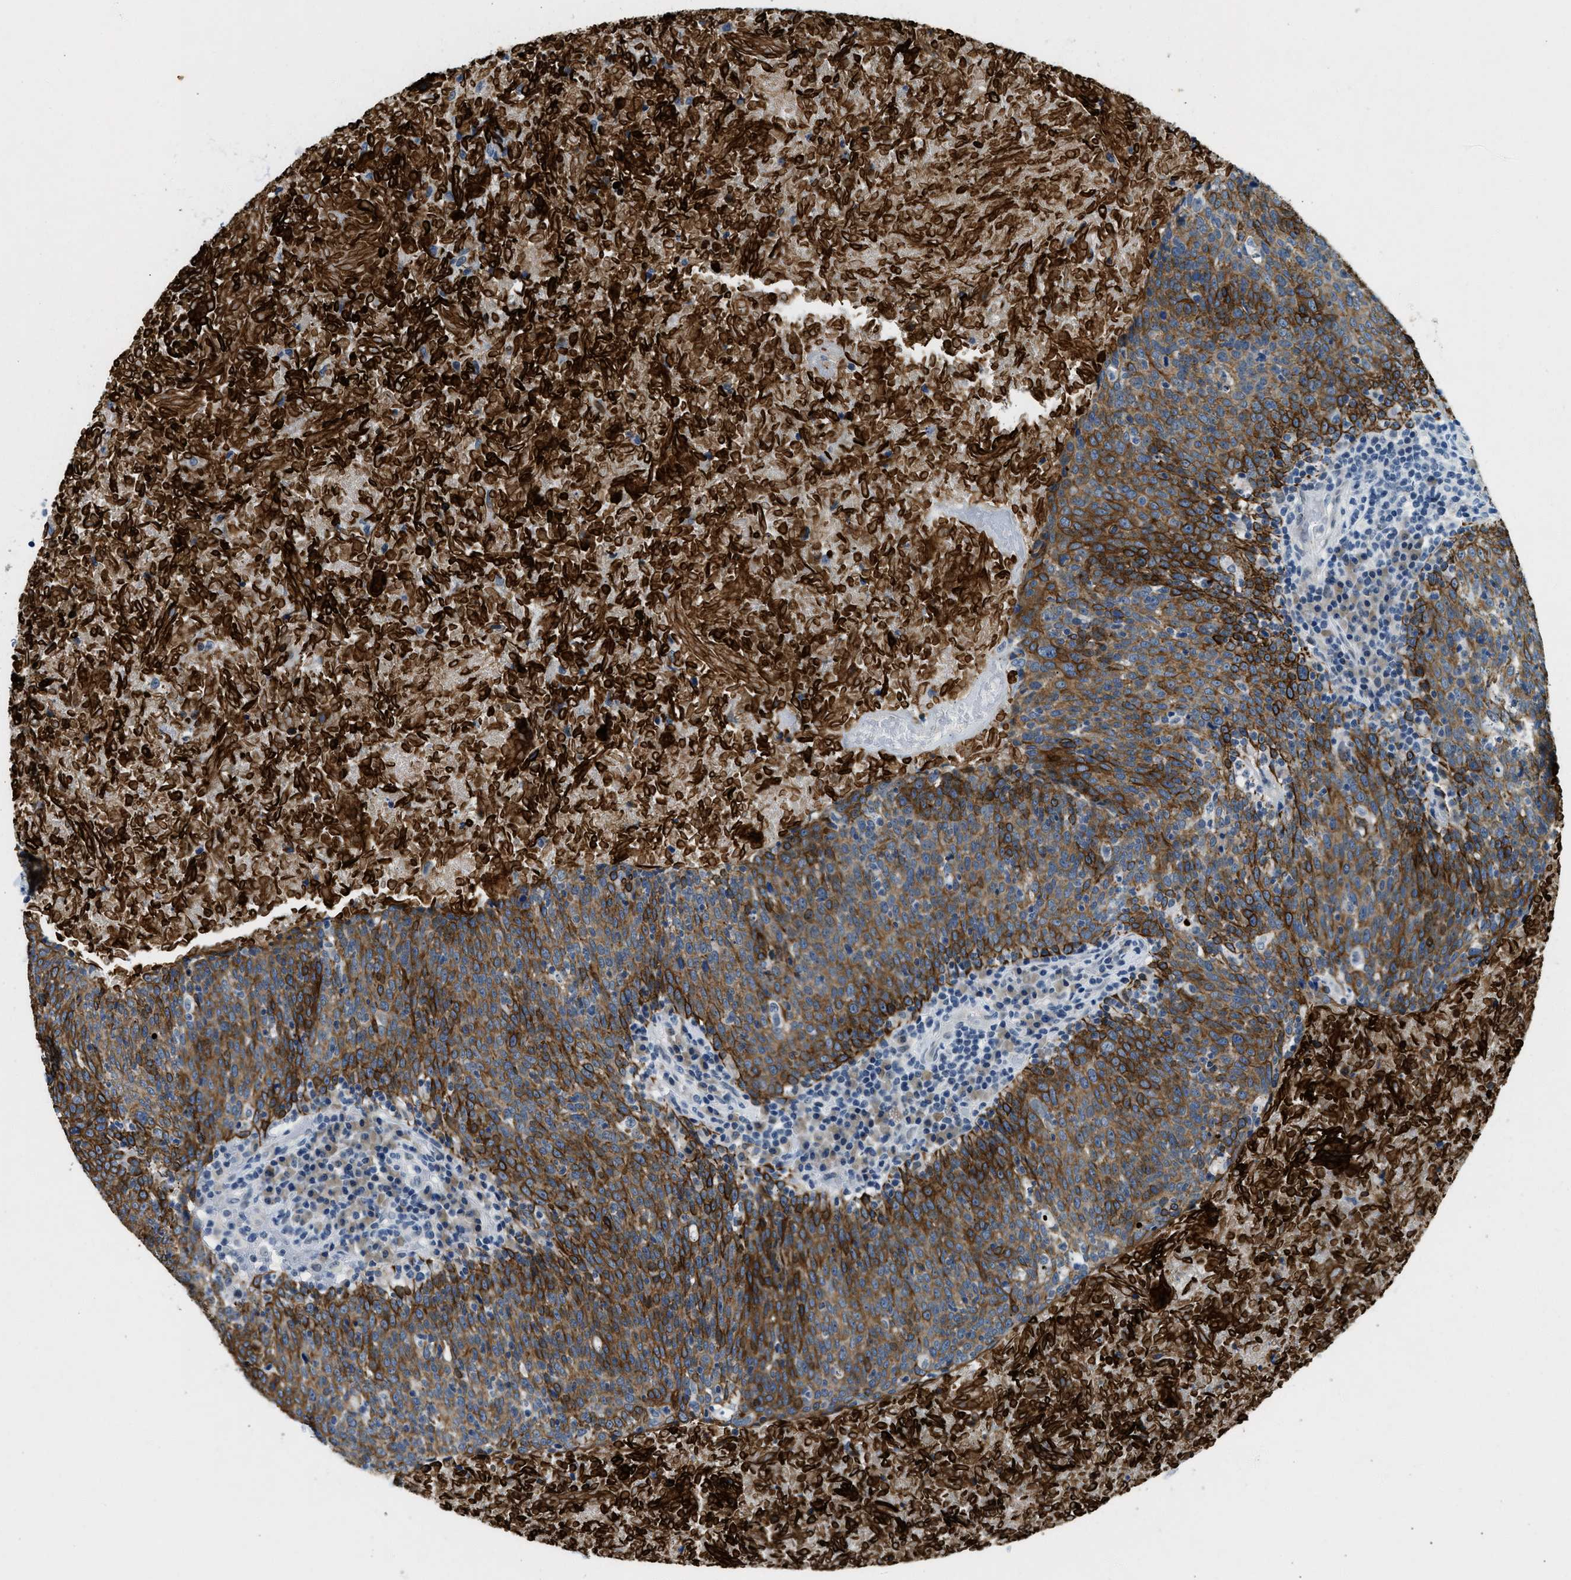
{"staining": {"intensity": "strong", "quantity": ">75%", "location": "cytoplasmic/membranous"}, "tissue": "head and neck cancer", "cell_type": "Tumor cells", "image_type": "cancer", "snomed": [{"axis": "morphology", "description": "Squamous cell carcinoma, NOS"}, {"axis": "morphology", "description": "Squamous cell carcinoma, metastatic, NOS"}, {"axis": "topography", "description": "Lymph node"}, {"axis": "topography", "description": "Head-Neck"}], "caption": "About >75% of tumor cells in head and neck cancer show strong cytoplasmic/membranous protein staining as visualized by brown immunohistochemical staining.", "gene": "CFAP20", "patient": {"sex": "male", "age": 62}}